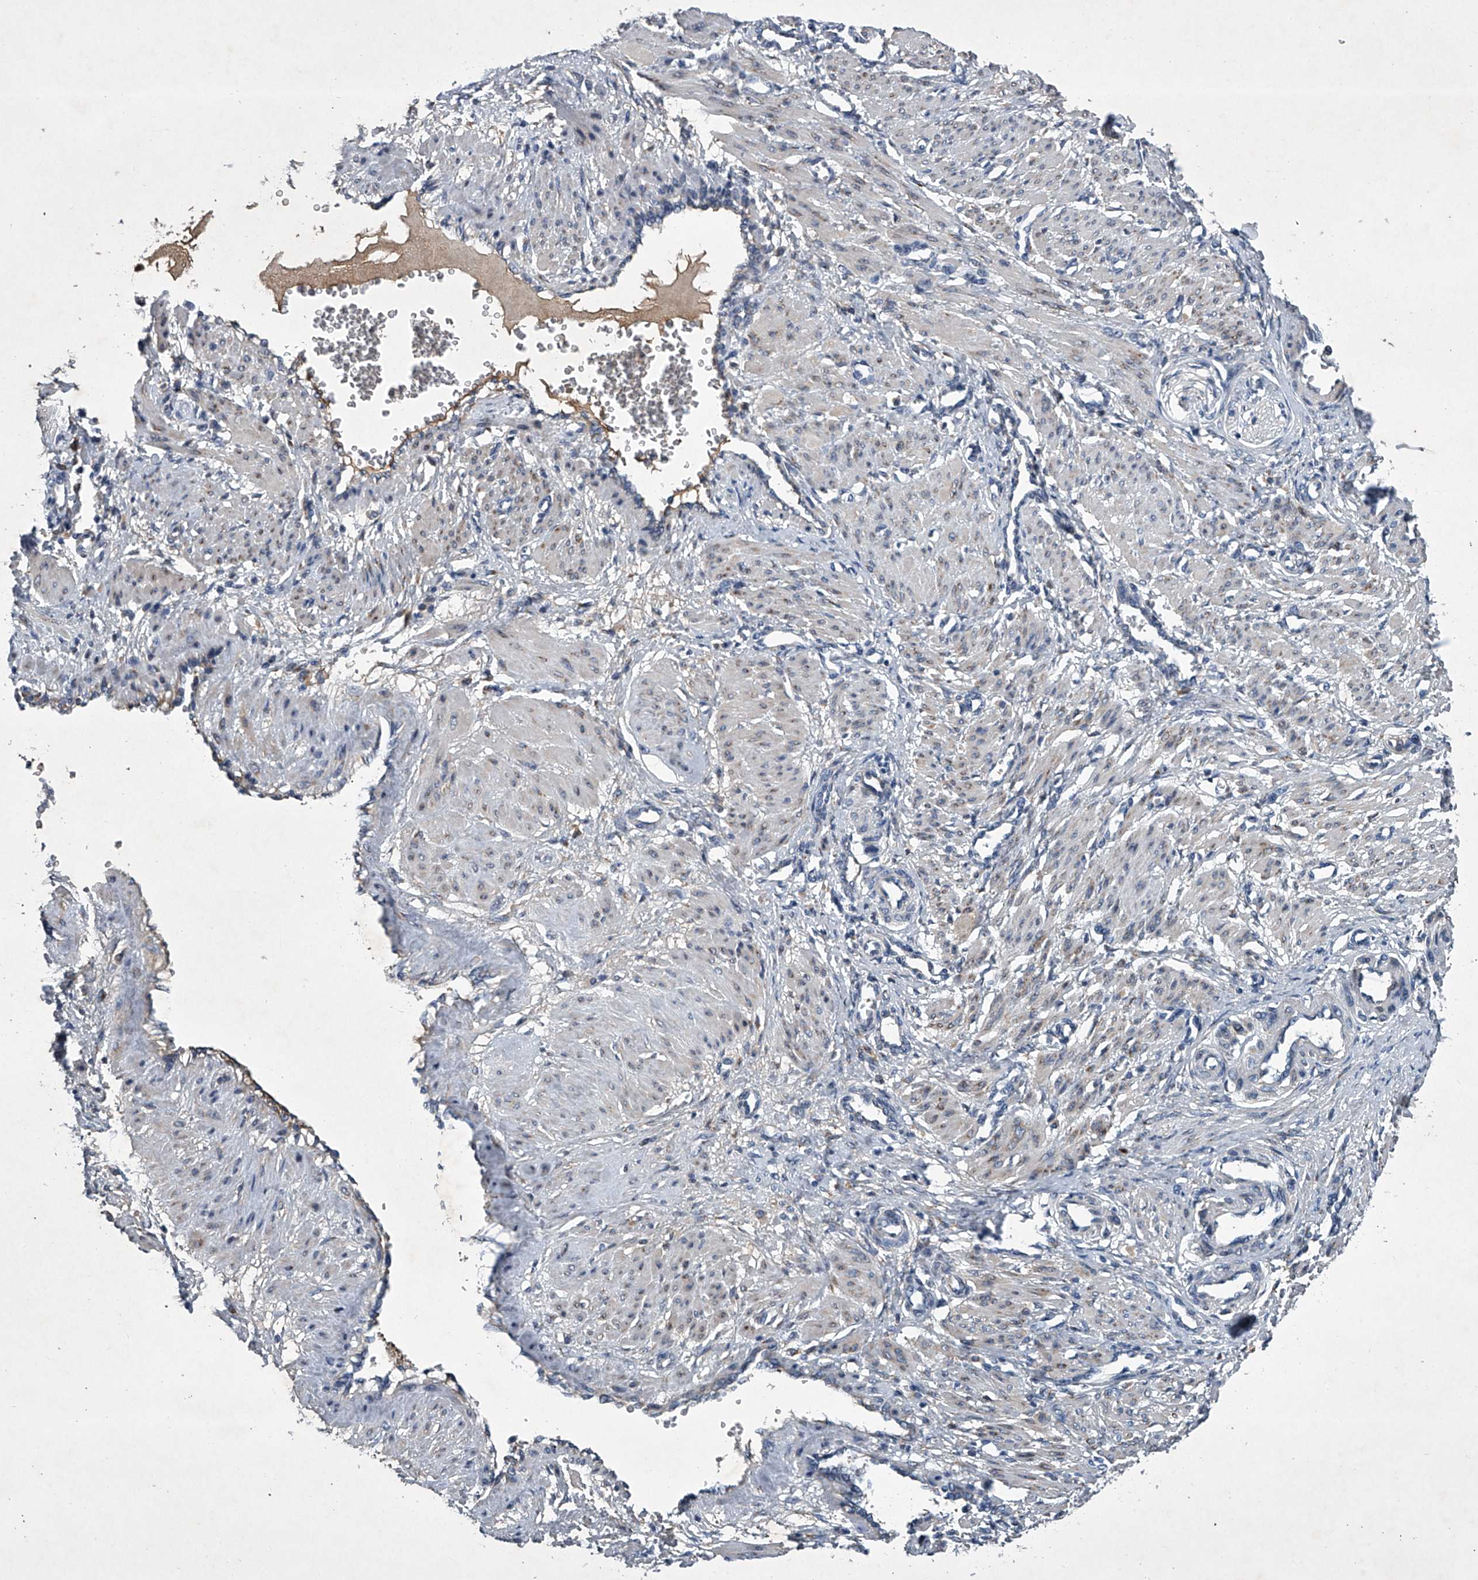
{"staining": {"intensity": "negative", "quantity": "none", "location": "none"}, "tissue": "smooth muscle", "cell_type": "Smooth muscle cells", "image_type": "normal", "snomed": [{"axis": "morphology", "description": "Normal tissue, NOS"}, {"axis": "topography", "description": "Endometrium"}], "caption": "Histopathology image shows no protein staining in smooth muscle cells of normal smooth muscle.", "gene": "ABCG1", "patient": {"sex": "female", "age": 33}}